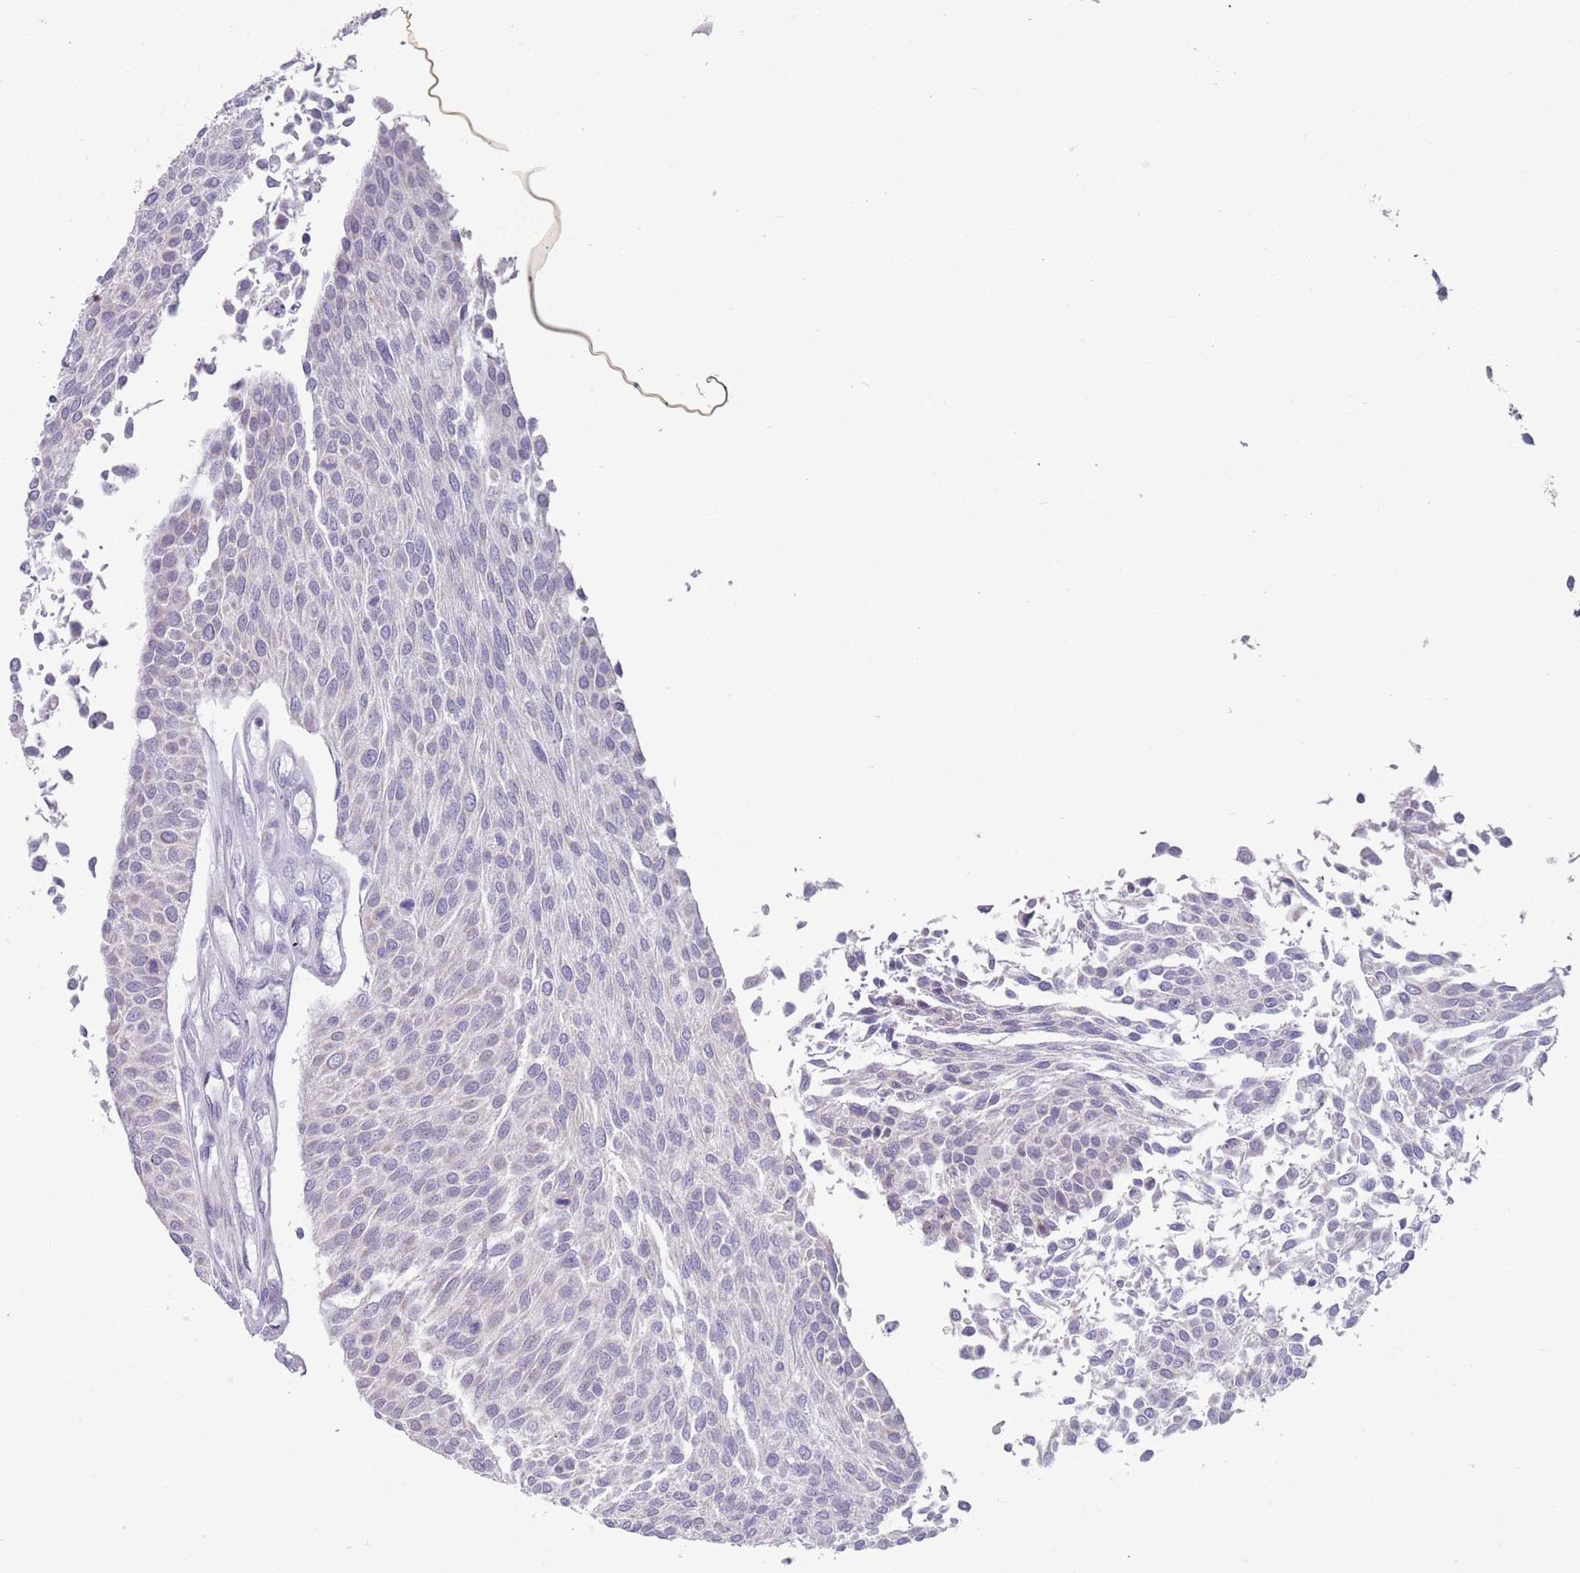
{"staining": {"intensity": "negative", "quantity": "none", "location": "none"}, "tissue": "urothelial cancer", "cell_type": "Tumor cells", "image_type": "cancer", "snomed": [{"axis": "morphology", "description": "Urothelial carcinoma, NOS"}, {"axis": "topography", "description": "Urinary bladder"}], "caption": "Transitional cell carcinoma was stained to show a protein in brown. There is no significant expression in tumor cells.", "gene": "PAIP2B", "patient": {"sex": "male", "age": 55}}